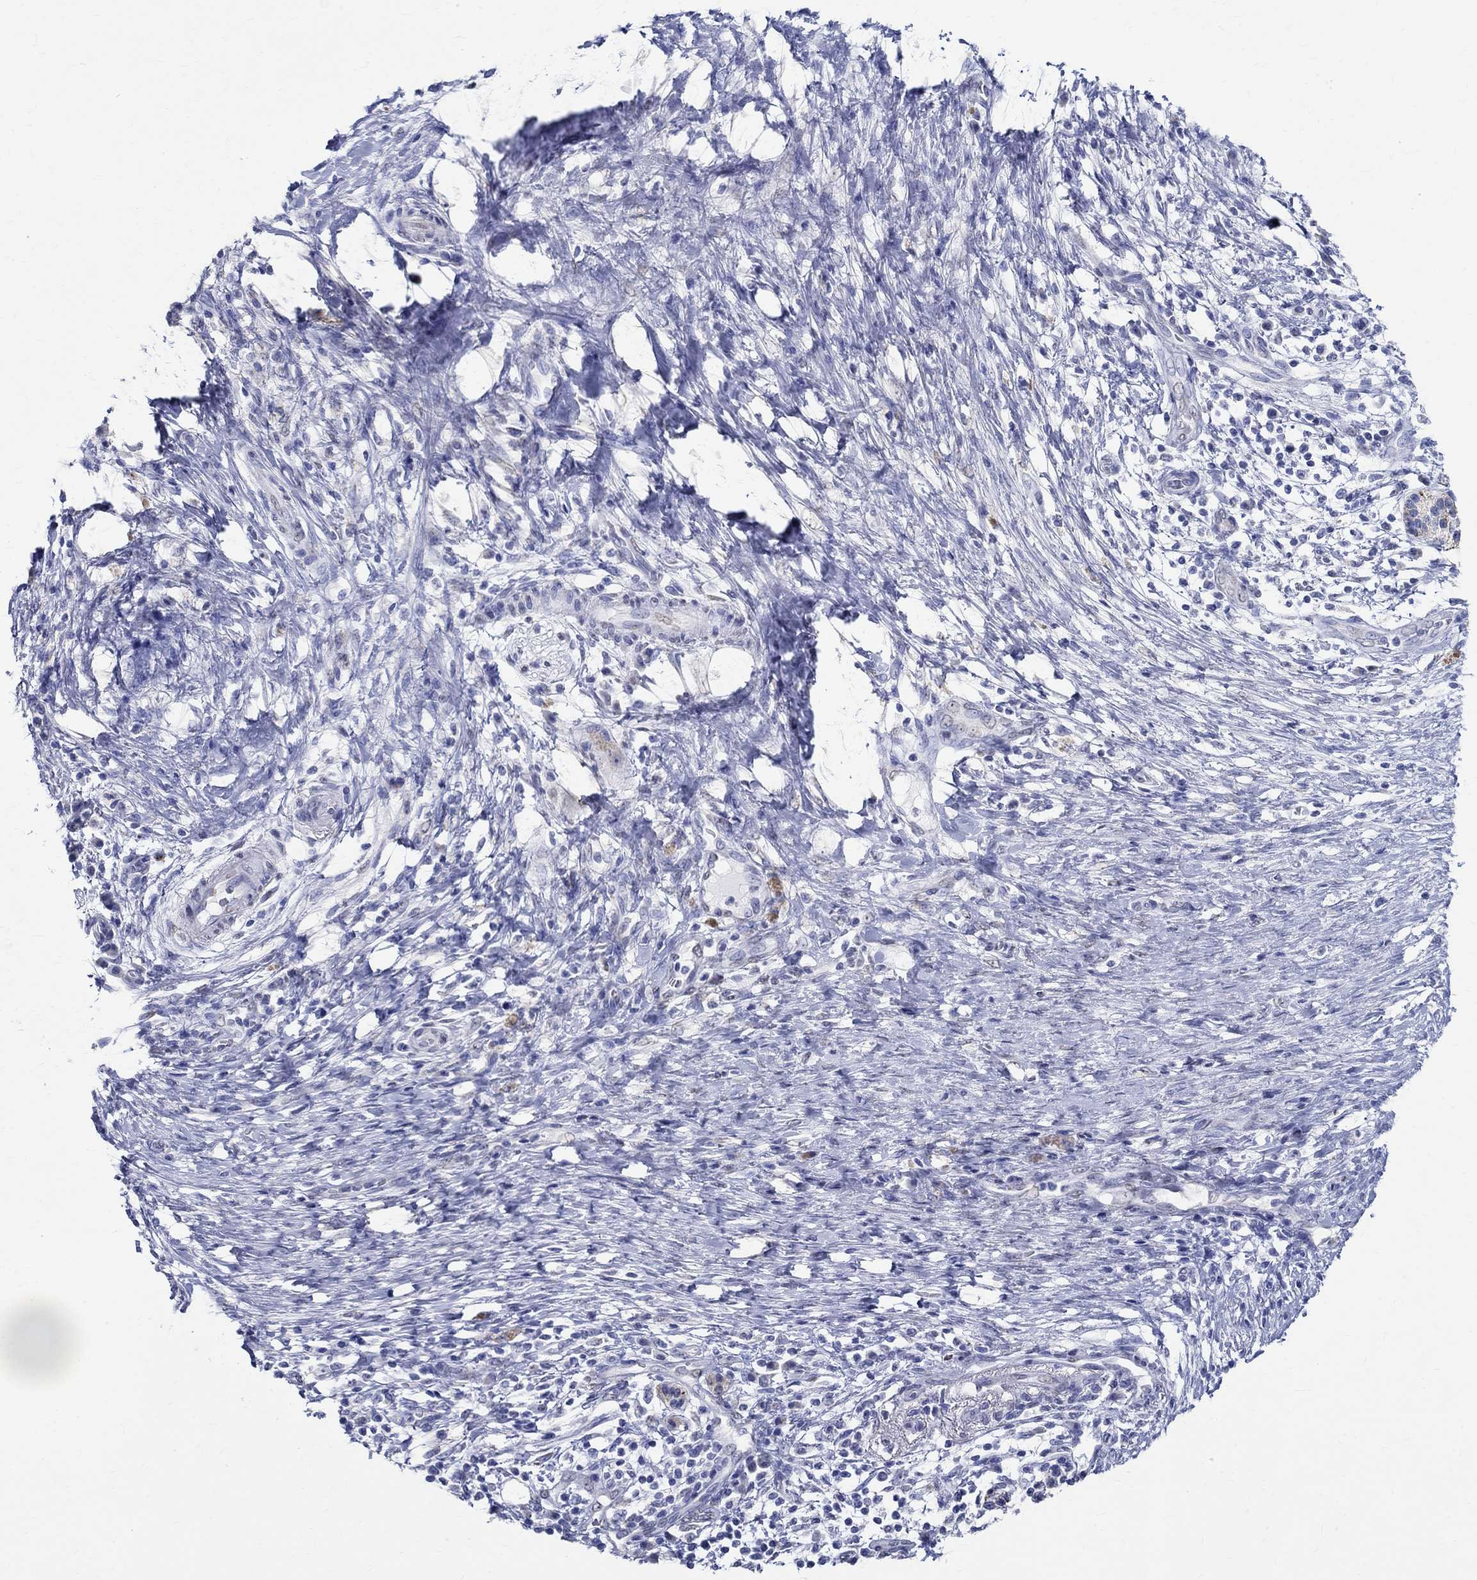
{"staining": {"intensity": "negative", "quantity": "none", "location": "none"}, "tissue": "pancreatic cancer", "cell_type": "Tumor cells", "image_type": "cancer", "snomed": [{"axis": "morphology", "description": "Adenocarcinoma, NOS"}, {"axis": "topography", "description": "Pancreas"}], "caption": "This photomicrograph is of pancreatic cancer (adenocarcinoma) stained with immunohistochemistry (IHC) to label a protein in brown with the nuclei are counter-stained blue. There is no staining in tumor cells. (Immunohistochemistry (ihc), brightfield microscopy, high magnification).", "gene": "TSPAN16", "patient": {"sex": "female", "age": 72}}